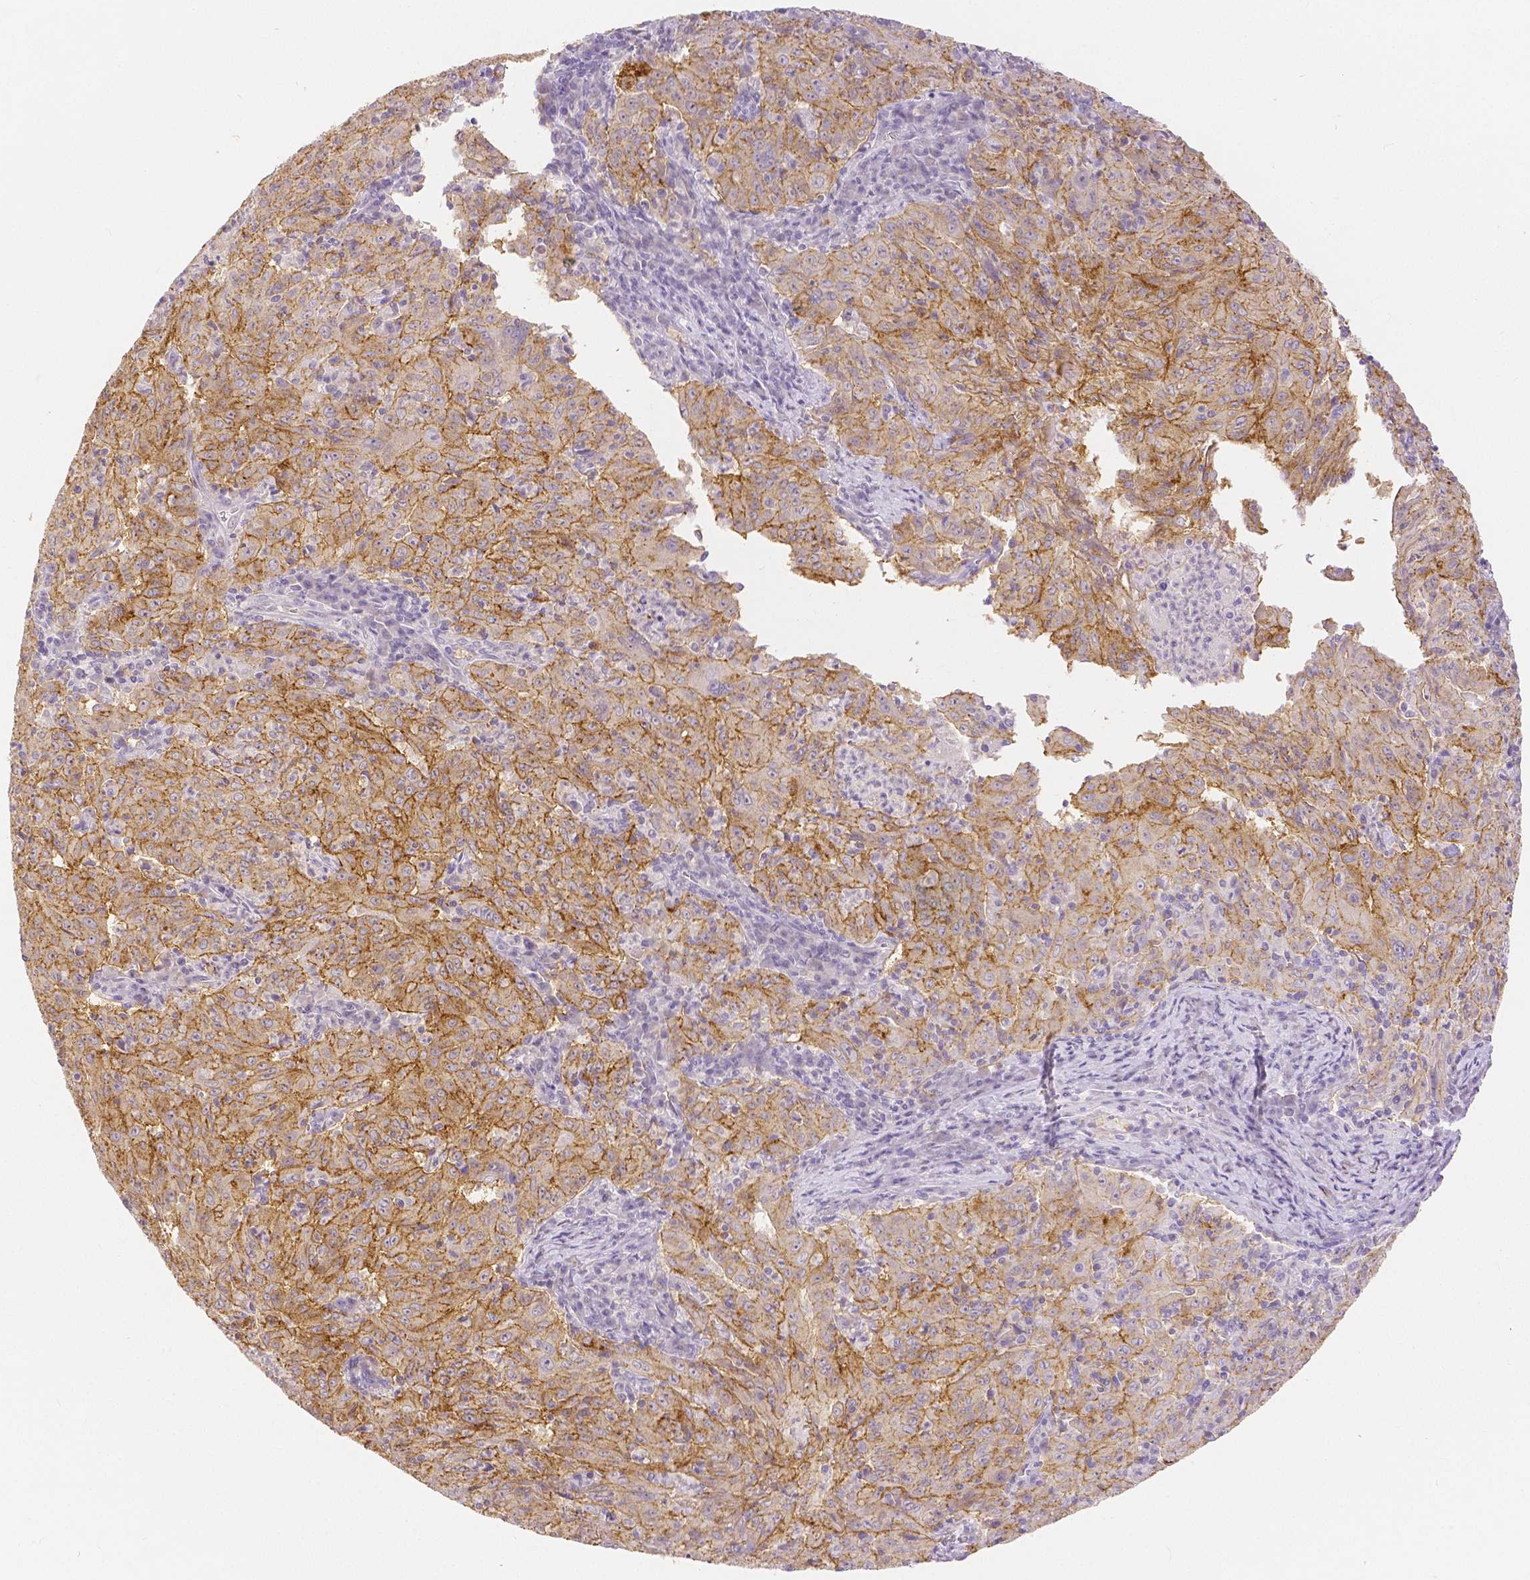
{"staining": {"intensity": "moderate", "quantity": ">75%", "location": "cytoplasmic/membranous"}, "tissue": "pancreatic cancer", "cell_type": "Tumor cells", "image_type": "cancer", "snomed": [{"axis": "morphology", "description": "Adenocarcinoma, NOS"}, {"axis": "topography", "description": "Pancreas"}], "caption": "A brown stain shows moderate cytoplasmic/membranous staining of a protein in human pancreatic cancer tumor cells. (DAB (3,3'-diaminobenzidine) IHC, brown staining for protein, blue staining for nuclei).", "gene": "OCLN", "patient": {"sex": "male", "age": 63}}